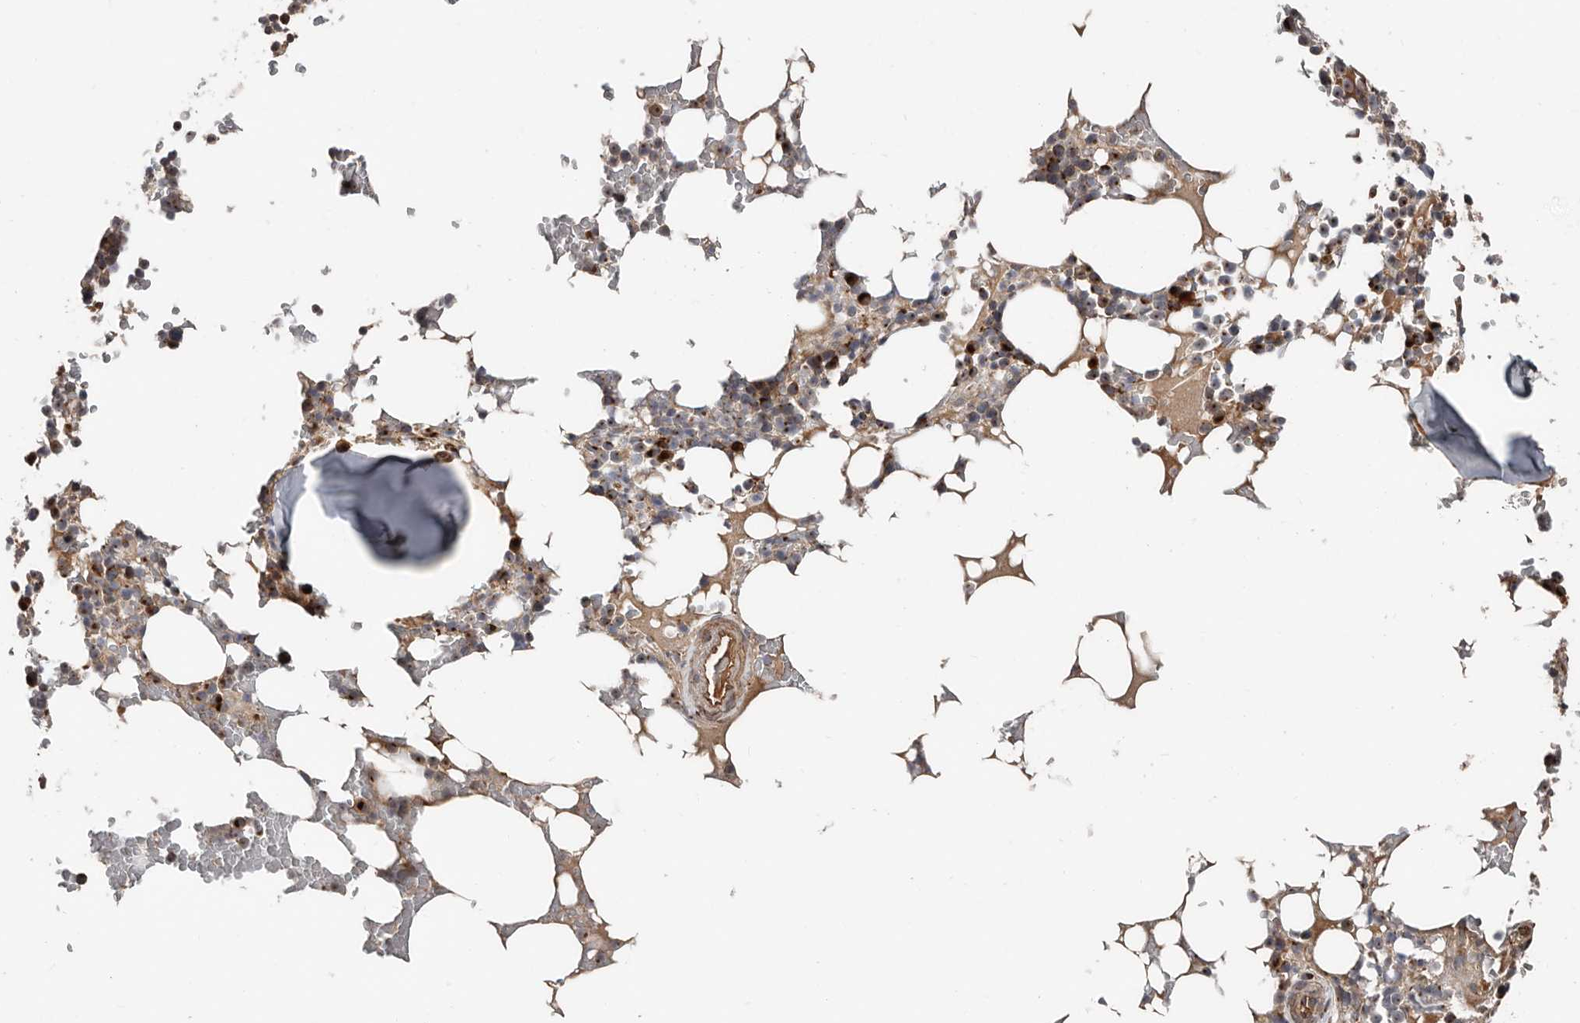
{"staining": {"intensity": "strong", "quantity": "25%-75%", "location": "cytoplasmic/membranous"}, "tissue": "bone marrow", "cell_type": "Hematopoietic cells", "image_type": "normal", "snomed": [{"axis": "morphology", "description": "Normal tissue, NOS"}, {"axis": "topography", "description": "Bone marrow"}], "caption": "DAB (3,3'-diaminobenzidine) immunohistochemical staining of benign bone marrow demonstrates strong cytoplasmic/membranous protein positivity in about 25%-75% of hematopoietic cells. (DAB (3,3'-diaminobenzidine) IHC, brown staining for protein, blue staining for nuclei).", "gene": "COG1", "patient": {"sex": "male", "age": 58}}